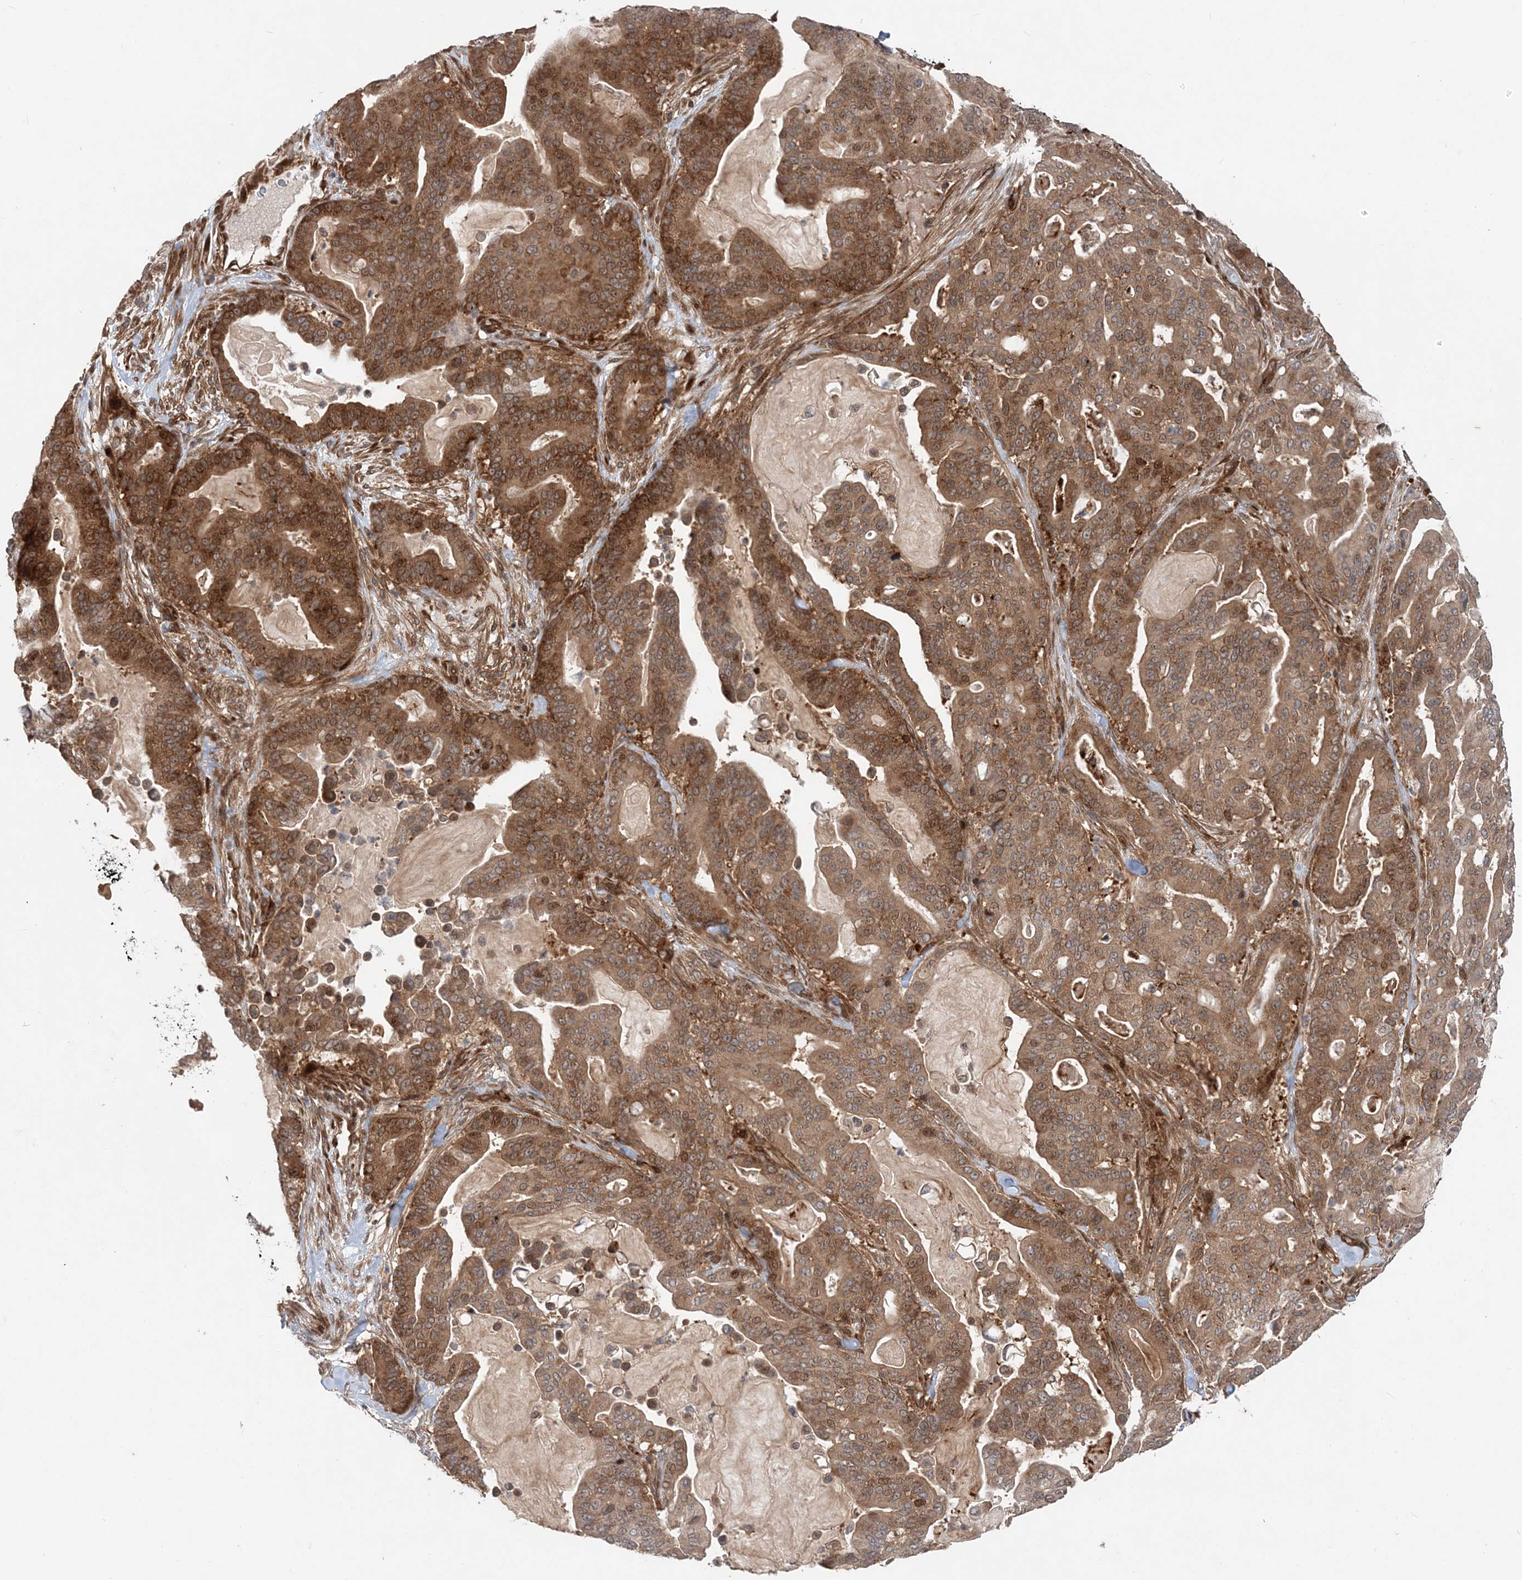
{"staining": {"intensity": "moderate", "quantity": ">75%", "location": "cytoplasmic/membranous"}, "tissue": "pancreatic cancer", "cell_type": "Tumor cells", "image_type": "cancer", "snomed": [{"axis": "morphology", "description": "Adenocarcinoma, NOS"}, {"axis": "topography", "description": "Pancreas"}], "caption": "Immunohistochemistry (DAB (3,3'-diaminobenzidine)) staining of adenocarcinoma (pancreatic) displays moderate cytoplasmic/membranous protein staining in approximately >75% of tumor cells.", "gene": "GEMIN5", "patient": {"sex": "male", "age": 63}}